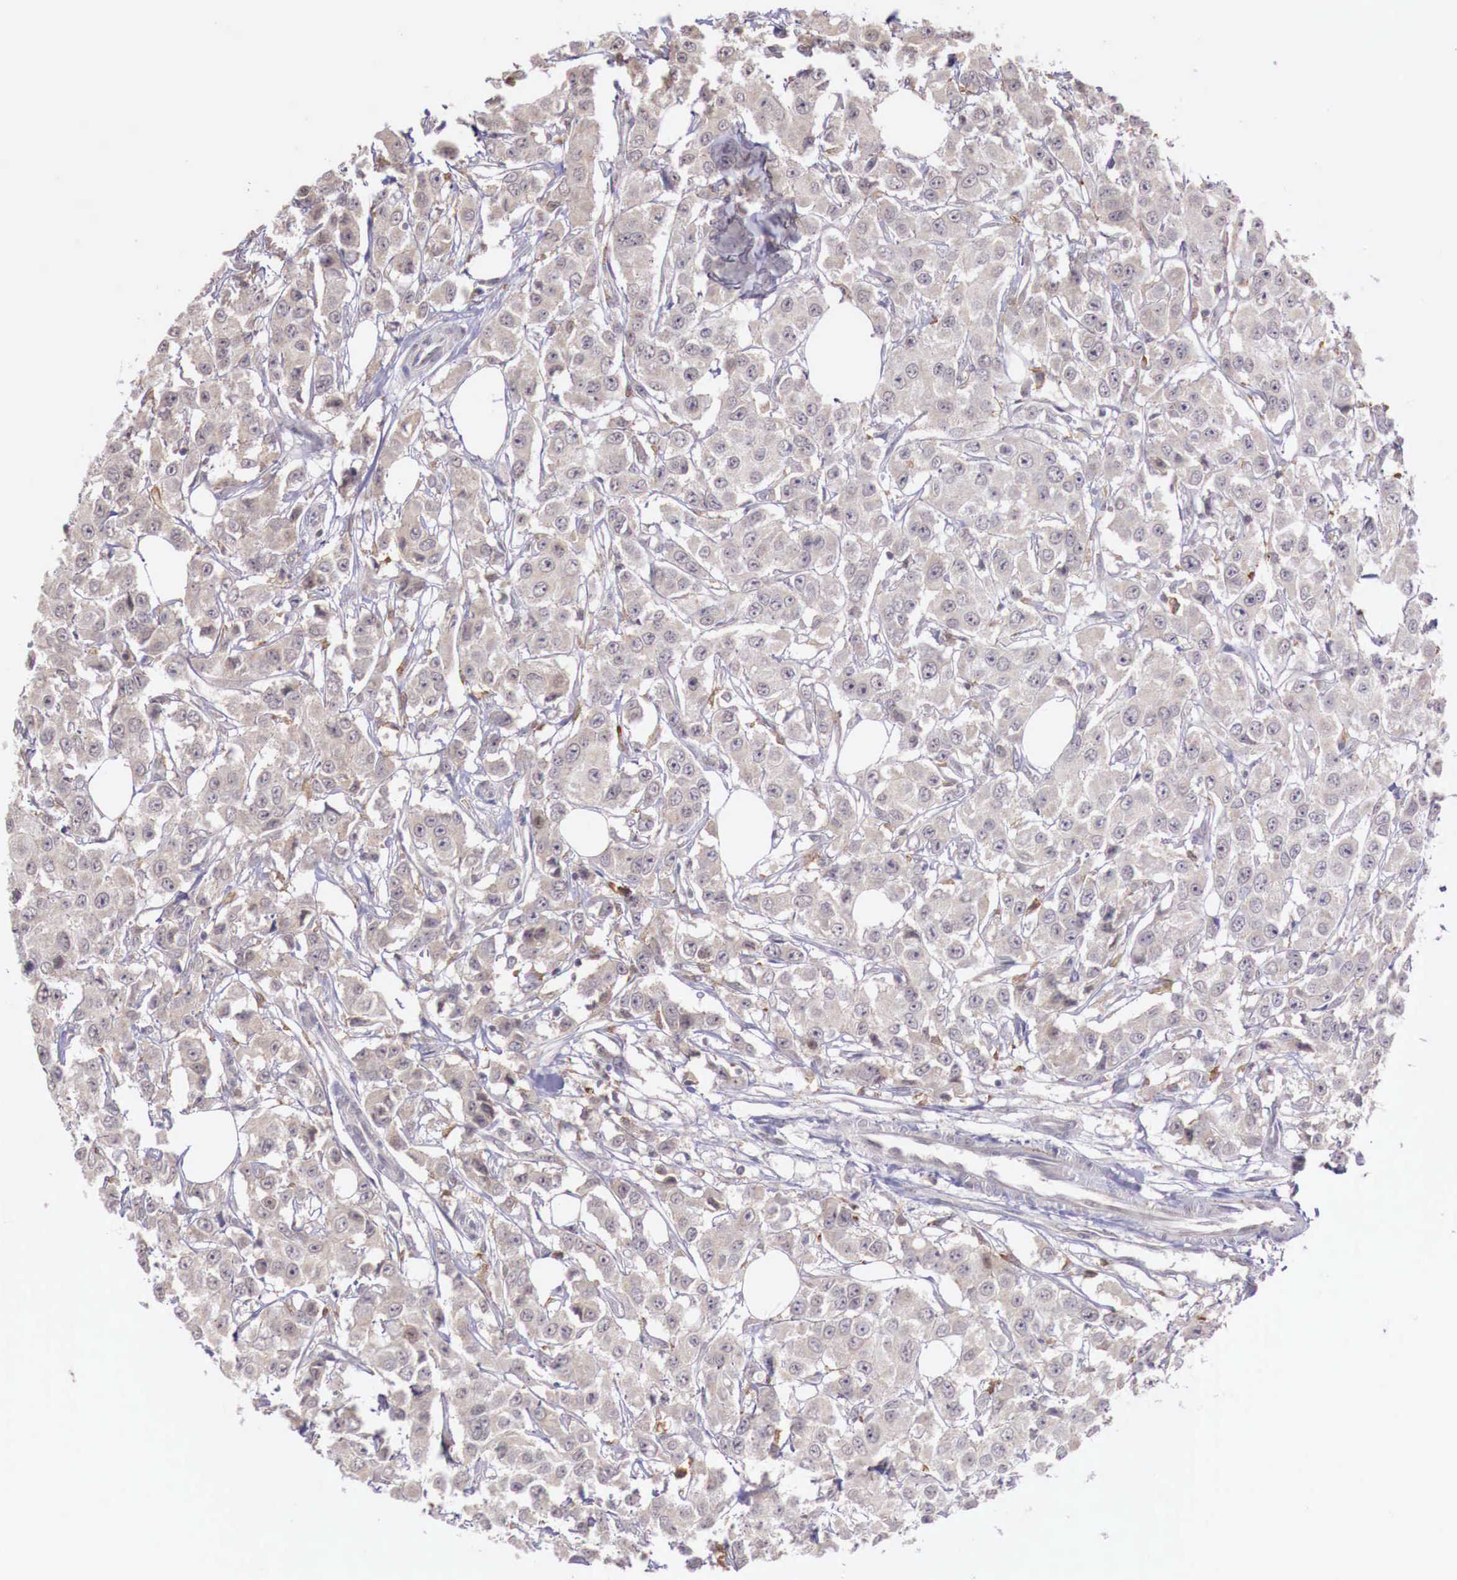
{"staining": {"intensity": "weak", "quantity": "<25%", "location": "cytoplasmic/membranous"}, "tissue": "breast cancer", "cell_type": "Tumor cells", "image_type": "cancer", "snomed": [{"axis": "morphology", "description": "Duct carcinoma"}, {"axis": "topography", "description": "Breast"}], "caption": "A micrograph of human breast invasive ductal carcinoma is negative for staining in tumor cells. (DAB (3,3'-diaminobenzidine) immunohistochemistry, high magnification).", "gene": "CHRDL1", "patient": {"sex": "female", "age": 58}}